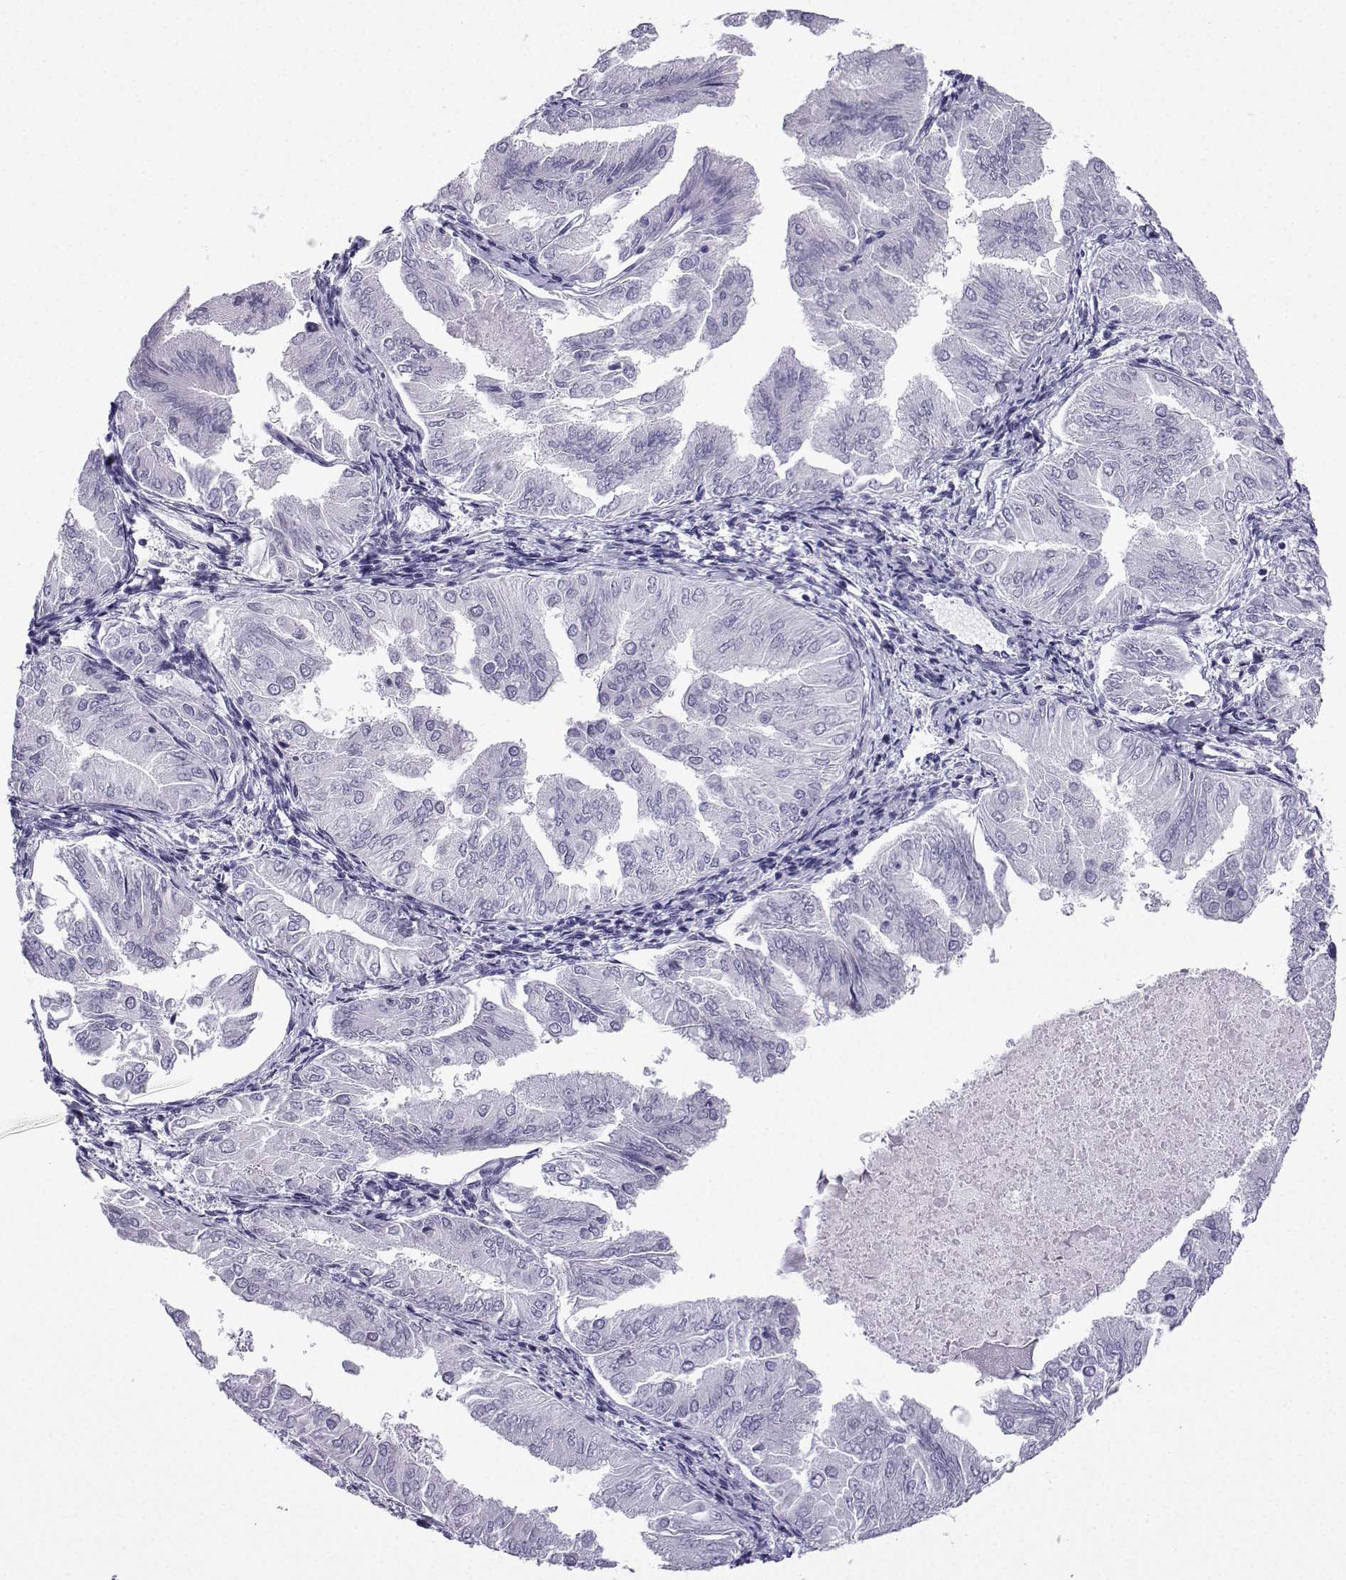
{"staining": {"intensity": "negative", "quantity": "none", "location": "none"}, "tissue": "endometrial cancer", "cell_type": "Tumor cells", "image_type": "cancer", "snomed": [{"axis": "morphology", "description": "Adenocarcinoma, NOS"}, {"axis": "topography", "description": "Endometrium"}], "caption": "There is no significant staining in tumor cells of adenocarcinoma (endometrial).", "gene": "ACRBP", "patient": {"sex": "female", "age": 53}}